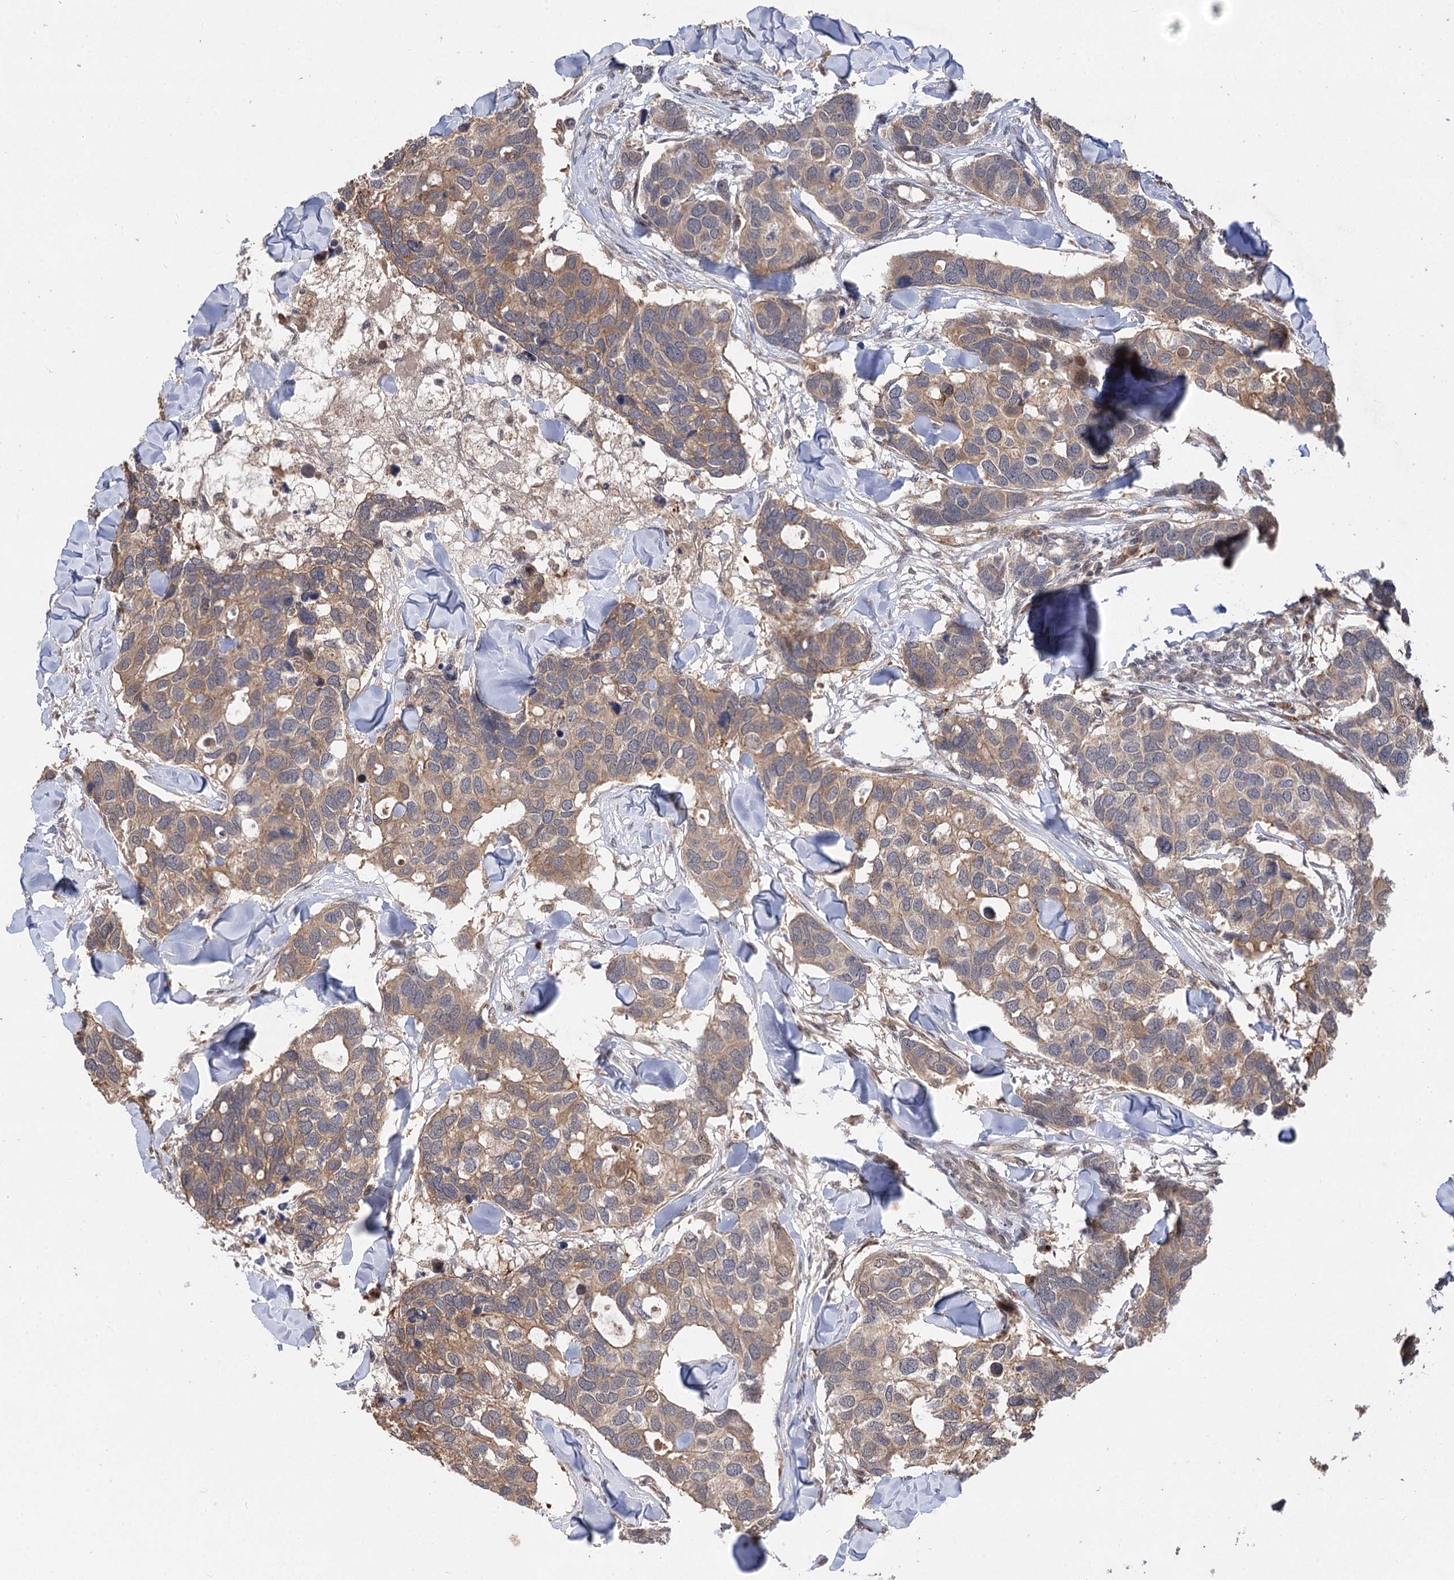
{"staining": {"intensity": "weak", "quantity": "25%-75%", "location": "cytoplasmic/membranous"}, "tissue": "breast cancer", "cell_type": "Tumor cells", "image_type": "cancer", "snomed": [{"axis": "morphology", "description": "Duct carcinoma"}, {"axis": "topography", "description": "Breast"}], "caption": "High-magnification brightfield microscopy of invasive ductal carcinoma (breast) stained with DAB (brown) and counterstained with hematoxylin (blue). tumor cells exhibit weak cytoplasmic/membranous staining is appreciated in approximately25%-75% of cells.", "gene": "FBXW8", "patient": {"sex": "female", "age": 83}}